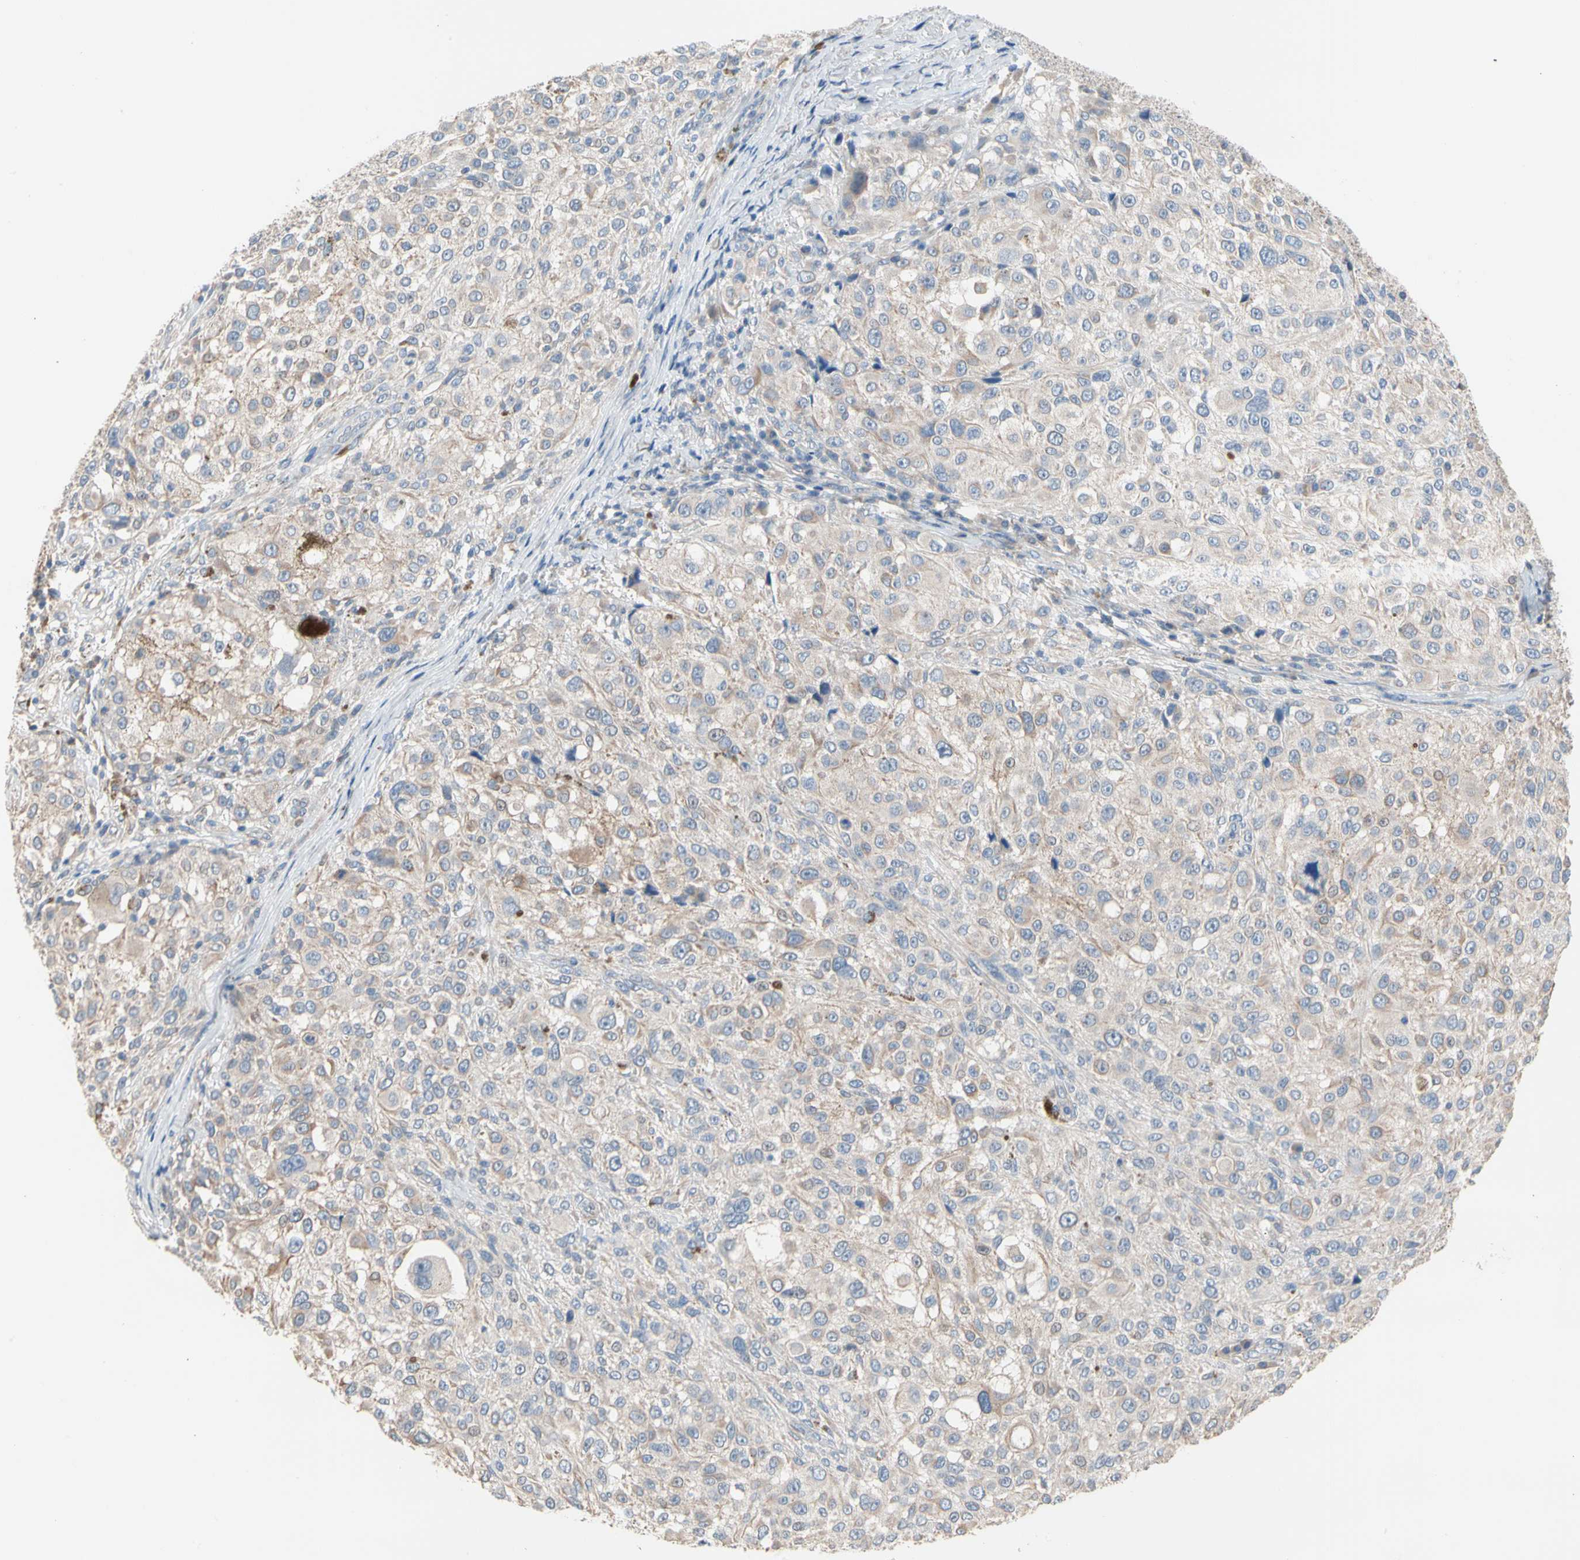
{"staining": {"intensity": "weak", "quantity": "<25%", "location": "cytoplasmic/membranous"}, "tissue": "melanoma", "cell_type": "Tumor cells", "image_type": "cancer", "snomed": [{"axis": "morphology", "description": "Necrosis, NOS"}, {"axis": "morphology", "description": "Malignant melanoma, NOS"}, {"axis": "topography", "description": "Skin"}], "caption": "Melanoma was stained to show a protein in brown. There is no significant positivity in tumor cells.", "gene": "BBOX1", "patient": {"sex": "female", "age": 87}}